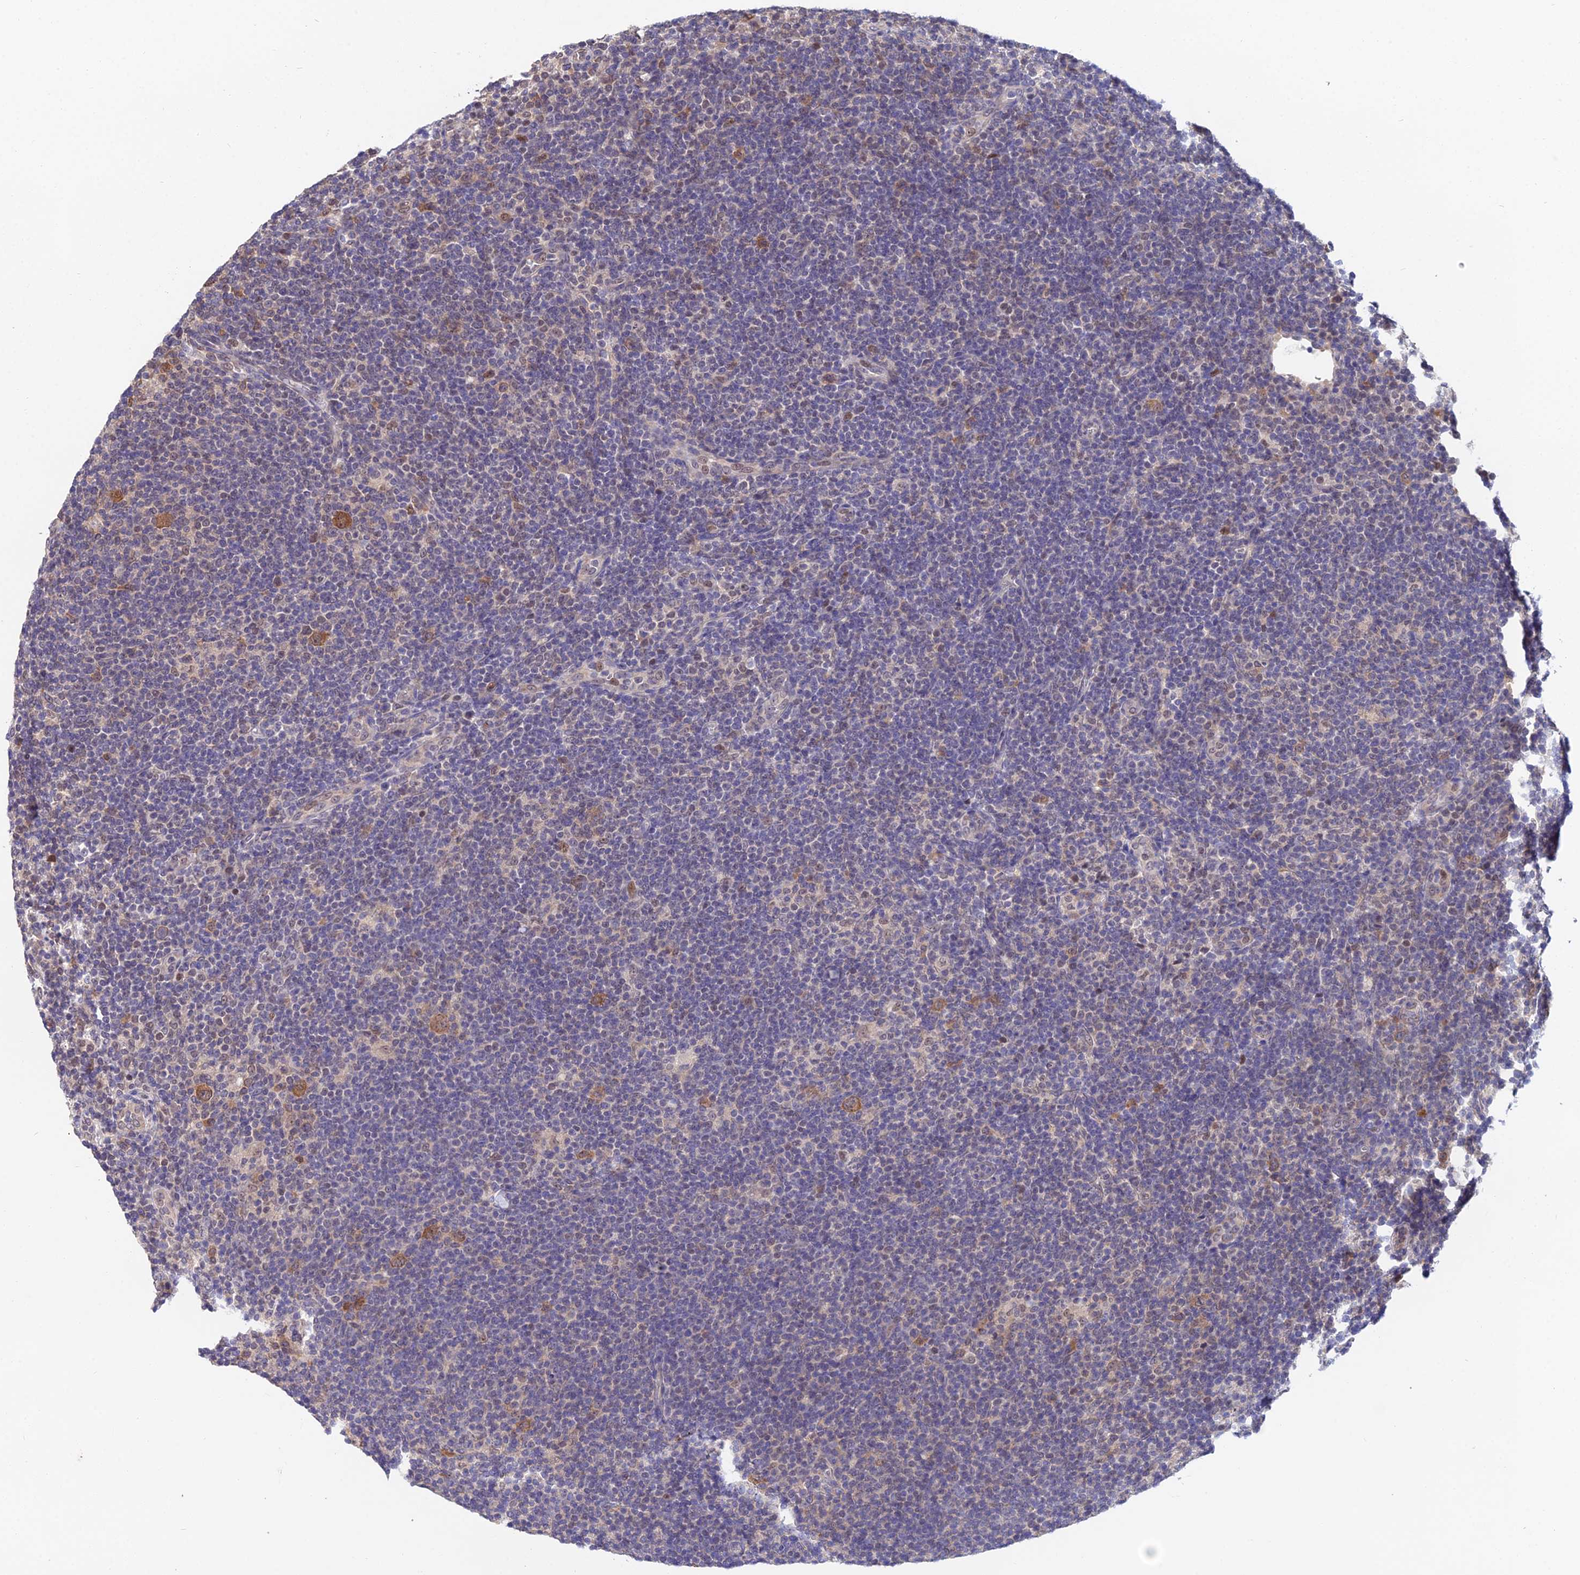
{"staining": {"intensity": "moderate", "quantity": ">75%", "location": "cytoplasmic/membranous,nuclear"}, "tissue": "lymphoma", "cell_type": "Tumor cells", "image_type": "cancer", "snomed": [{"axis": "morphology", "description": "Hodgkin's disease, NOS"}, {"axis": "topography", "description": "Lymph node"}], "caption": "The photomicrograph demonstrates a brown stain indicating the presence of a protein in the cytoplasmic/membranous and nuclear of tumor cells in Hodgkin's disease.", "gene": "INPP4A", "patient": {"sex": "female", "age": 57}}